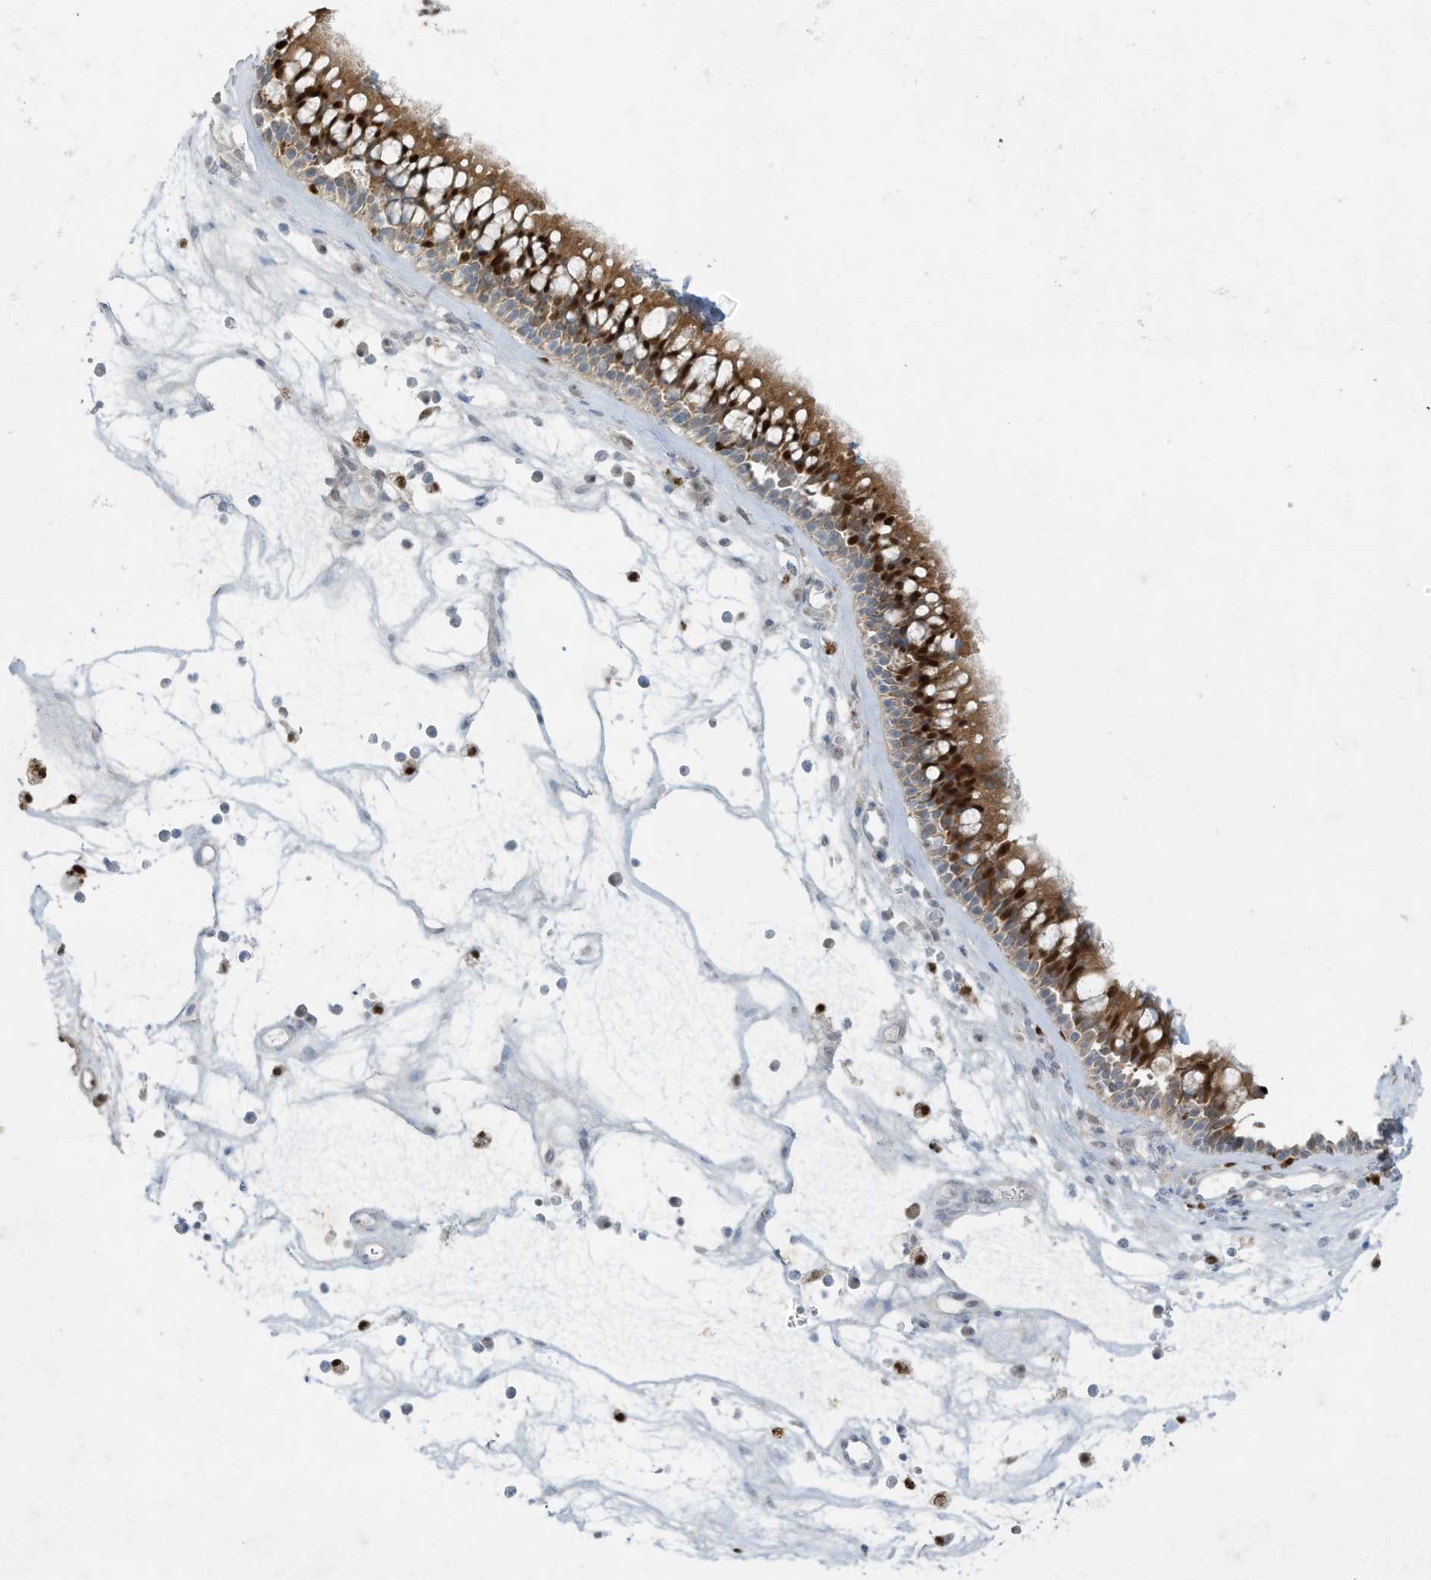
{"staining": {"intensity": "strong", "quantity": "25%-75%", "location": "cytoplasmic/membranous,nuclear"}, "tissue": "nasopharynx", "cell_type": "Respiratory epithelial cells", "image_type": "normal", "snomed": [{"axis": "morphology", "description": "Normal tissue, NOS"}, {"axis": "morphology", "description": "Inflammation, NOS"}, {"axis": "morphology", "description": "Malignant melanoma, Metastatic site"}, {"axis": "topography", "description": "Nasopharynx"}], "caption": "This histopathology image shows normal nasopharynx stained with IHC to label a protein in brown. The cytoplasmic/membranous,nuclear of respiratory epithelial cells show strong positivity for the protein. Nuclei are counter-stained blue.", "gene": "TUBE1", "patient": {"sex": "male", "age": 70}}